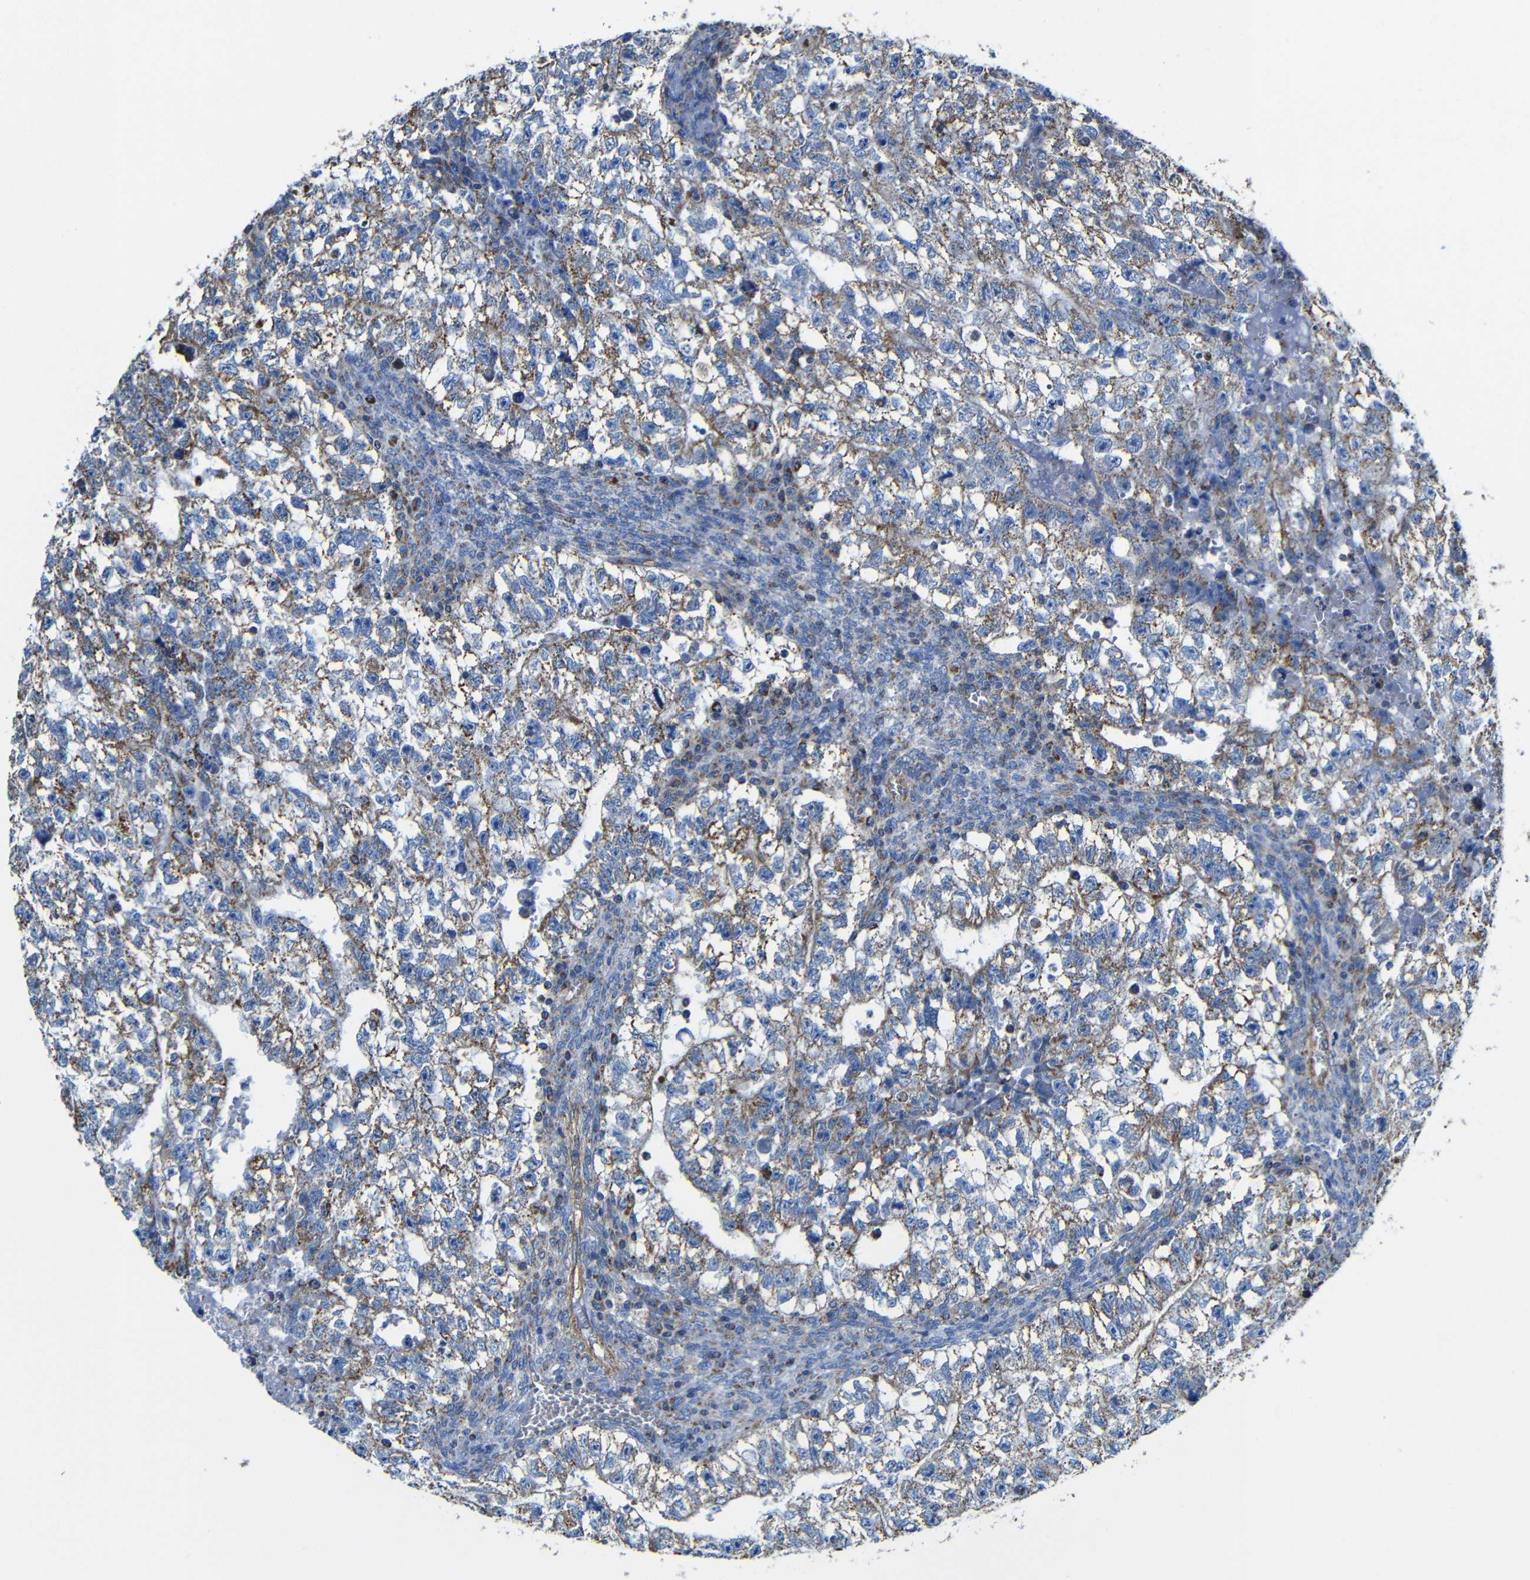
{"staining": {"intensity": "moderate", "quantity": ">75%", "location": "cytoplasmic/membranous"}, "tissue": "testis cancer", "cell_type": "Tumor cells", "image_type": "cancer", "snomed": [{"axis": "morphology", "description": "Seminoma, NOS"}, {"axis": "morphology", "description": "Carcinoma, Embryonal, NOS"}, {"axis": "topography", "description": "Testis"}], "caption": "DAB (3,3'-diaminobenzidine) immunohistochemical staining of human testis cancer (seminoma) displays moderate cytoplasmic/membranous protein staining in about >75% of tumor cells.", "gene": "INTS6L", "patient": {"sex": "male", "age": 38}}